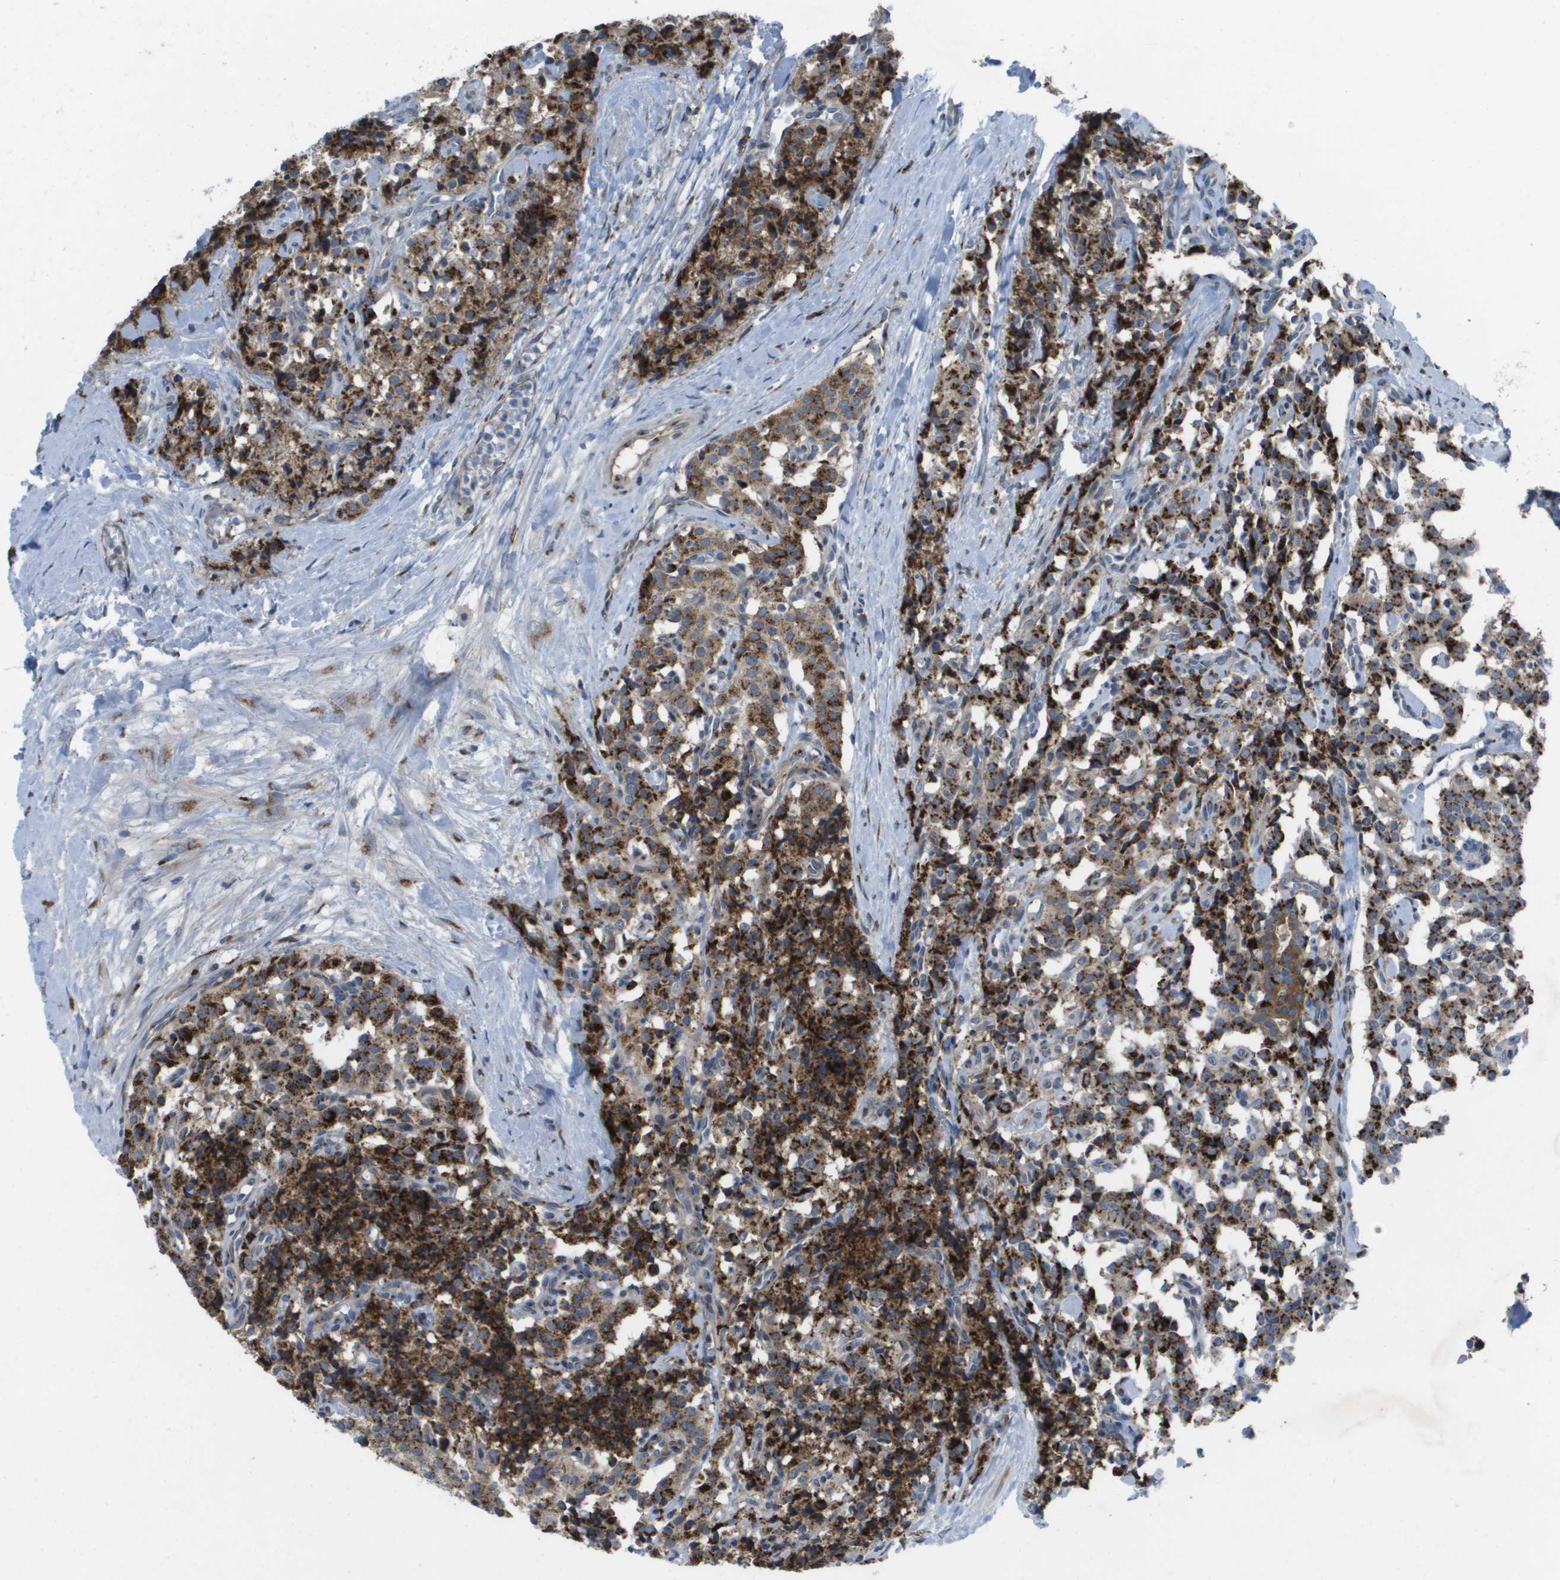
{"staining": {"intensity": "strong", "quantity": ">75%", "location": "cytoplasmic/membranous"}, "tissue": "carcinoid", "cell_type": "Tumor cells", "image_type": "cancer", "snomed": [{"axis": "morphology", "description": "Carcinoid, malignant, NOS"}, {"axis": "topography", "description": "Lung"}], "caption": "IHC photomicrograph of neoplastic tissue: carcinoid stained using immunohistochemistry exhibits high levels of strong protein expression localized specifically in the cytoplasmic/membranous of tumor cells, appearing as a cytoplasmic/membranous brown color.", "gene": "QSOX2", "patient": {"sex": "male", "age": 30}}